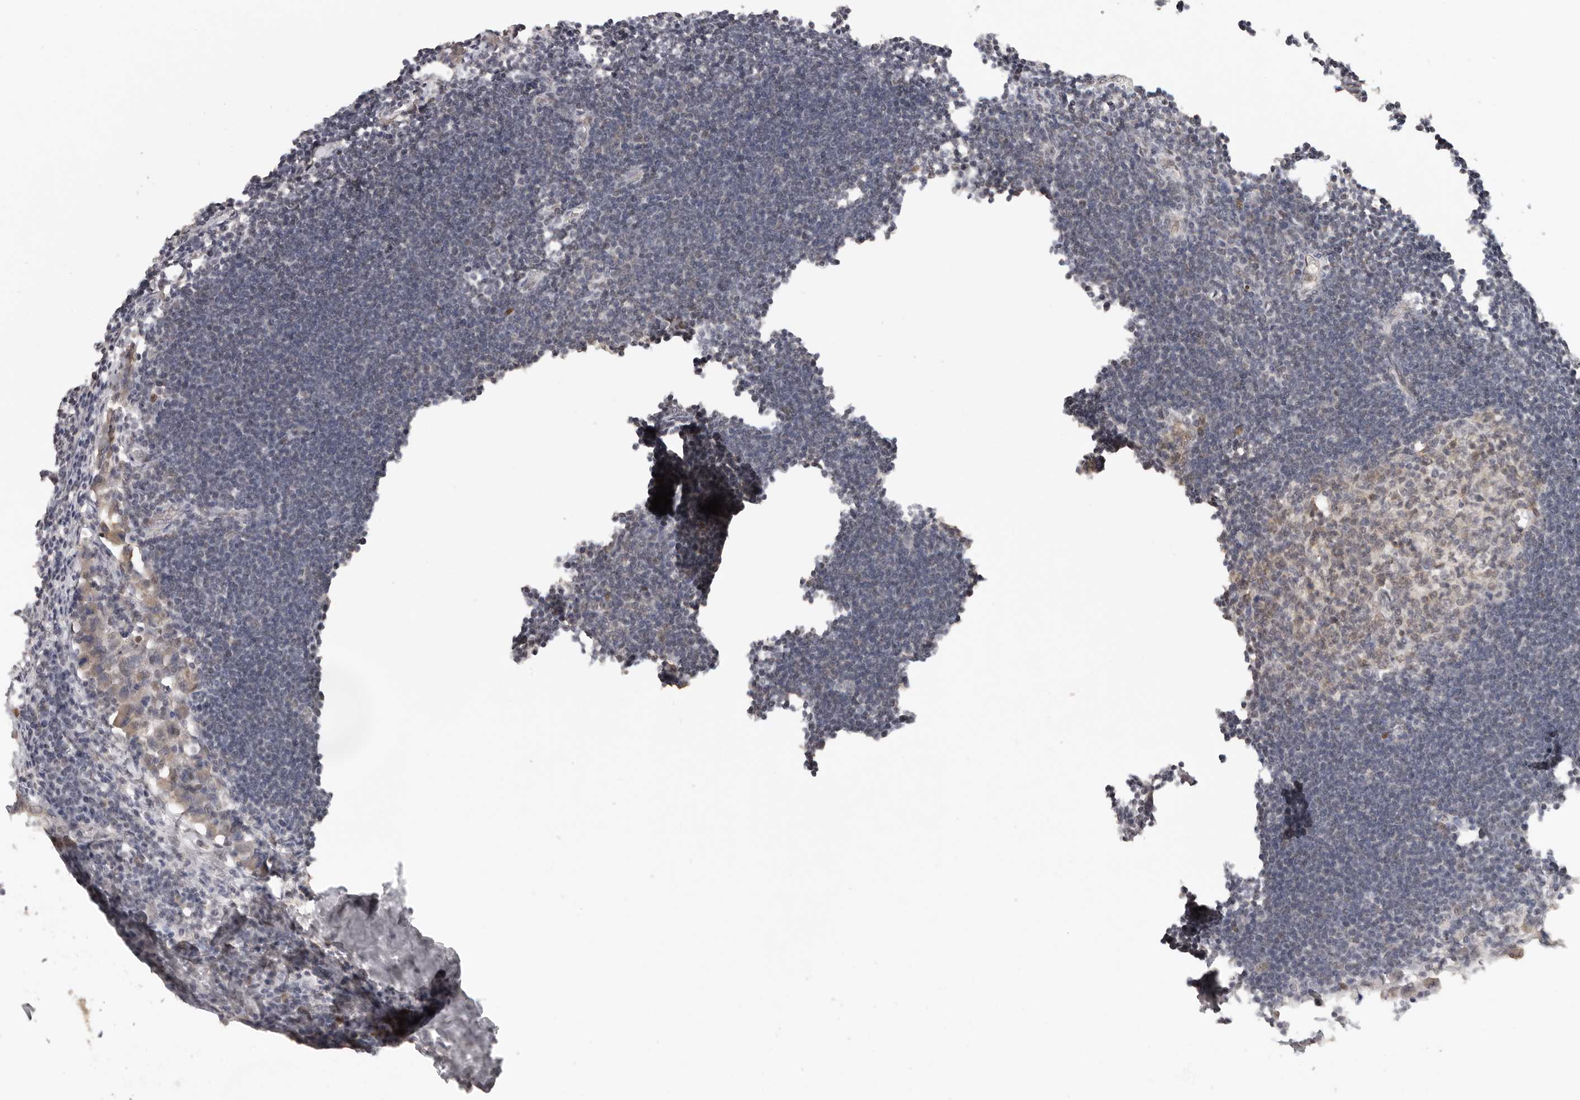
{"staining": {"intensity": "weak", "quantity": ">75%", "location": "cytoplasmic/membranous"}, "tissue": "lymph node", "cell_type": "Germinal center cells", "image_type": "normal", "snomed": [{"axis": "morphology", "description": "Normal tissue, NOS"}, {"axis": "morphology", "description": "Malignant melanoma, Metastatic site"}, {"axis": "topography", "description": "Lymph node"}], "caption": "Germinal center cells reveal low levels of weak cytoplasmic/membranous expression in approximately >75% of cells in normal lymph node.", "gene": "SEC14L1", "patient": {"sex": "male", "age": 41}}